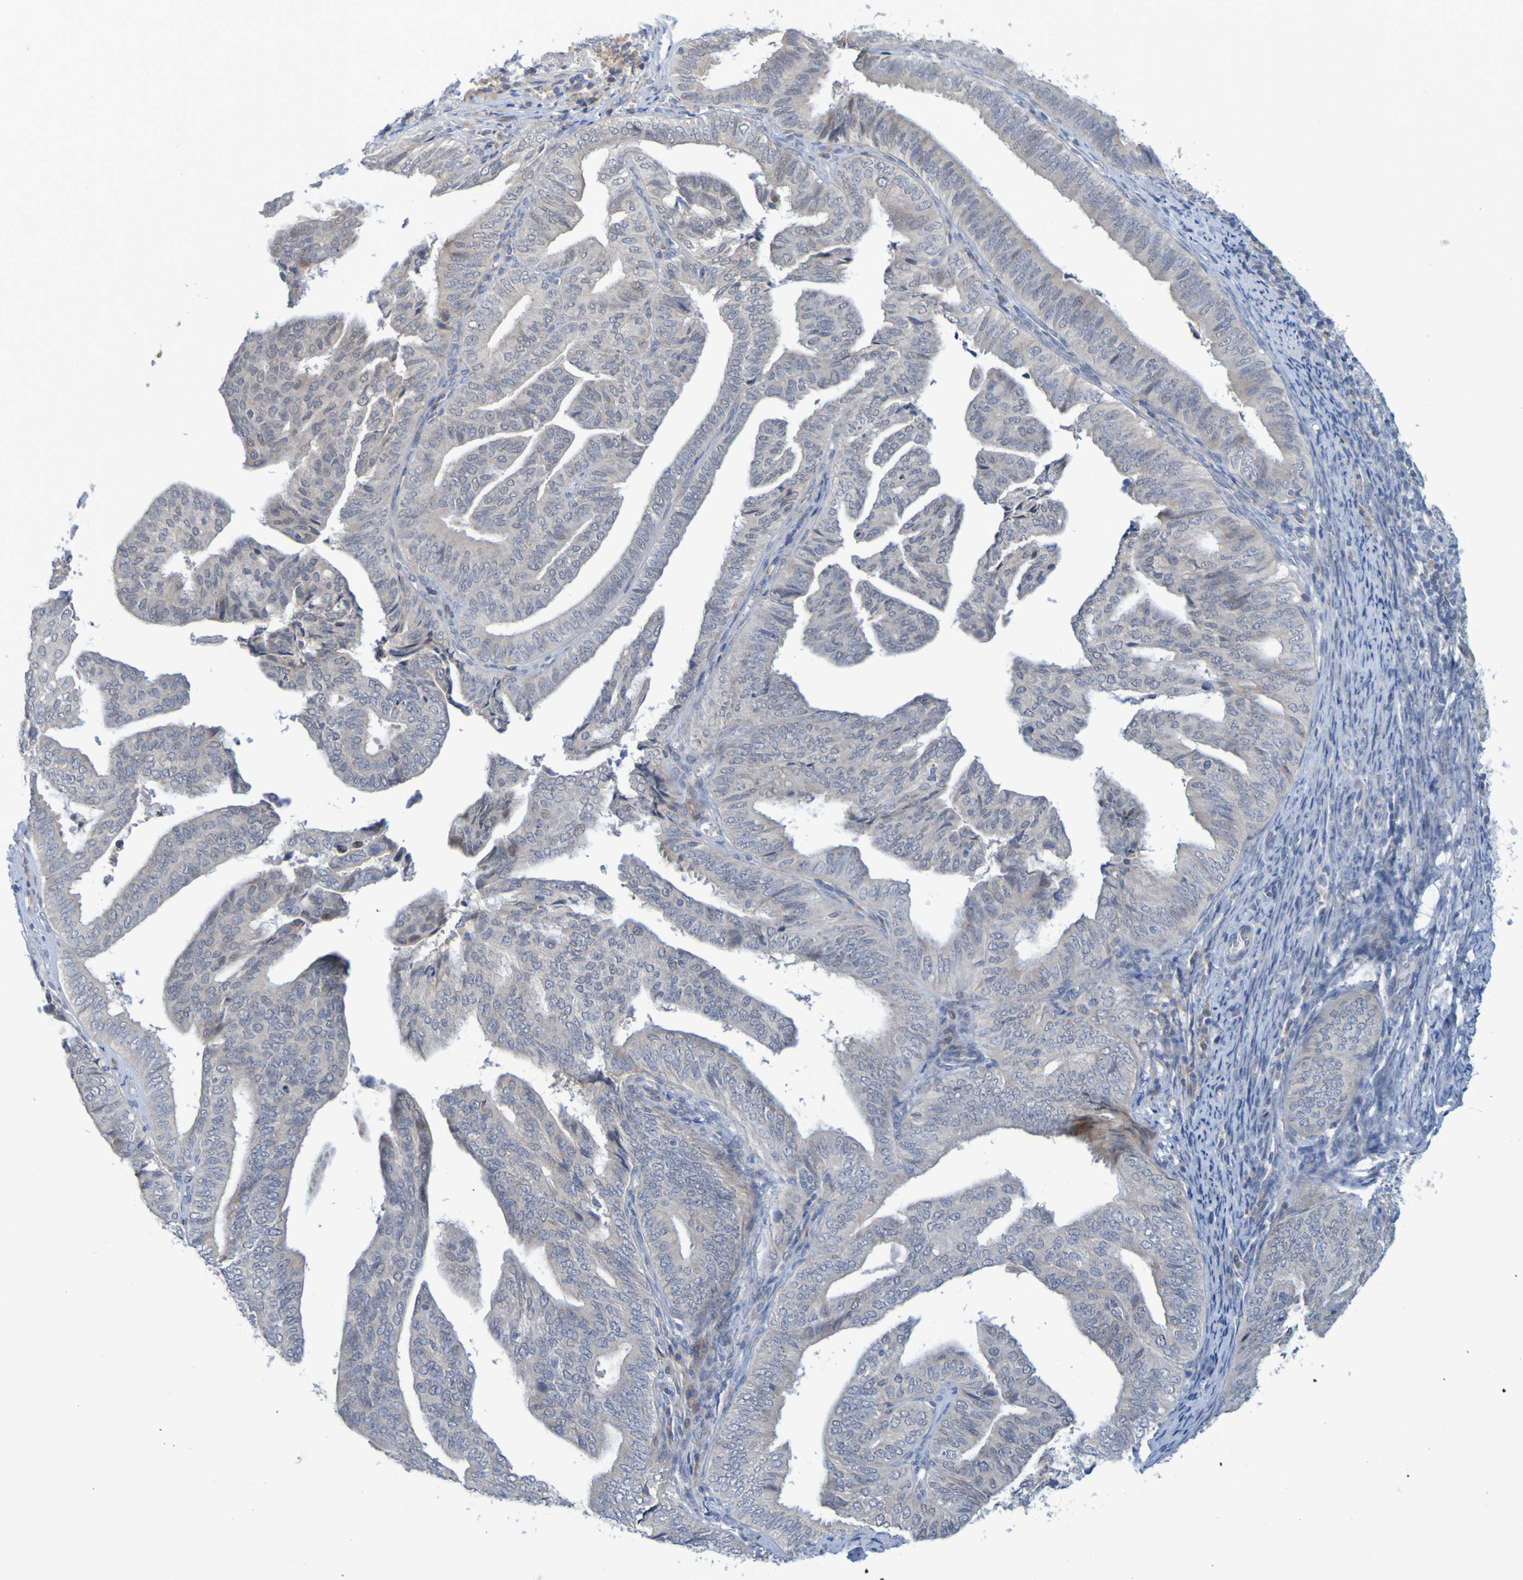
{"staining": {"intensity": "negative", "quantity": "none", "location": "none"}, "tissue": "endometrial cancer", "cell_type": "Tumor cells", "image_type": "cancer", "snomed": [{"axis": "morphology", "description": "Adenocarcinoma, NOS"}, {"axis": "topography", "description": "Endometrium"}], "caption": "An image of human adenocarcinoma (endometrial) is negative for staining in tumor cells. The staining is performed using DAB (3,3'-diaminobenzidine) brown chromogen with nuclei counter-stained in using hematoxylin.", "gene": "LILRB5", "patient": {"sex": "female", "age": 58}}